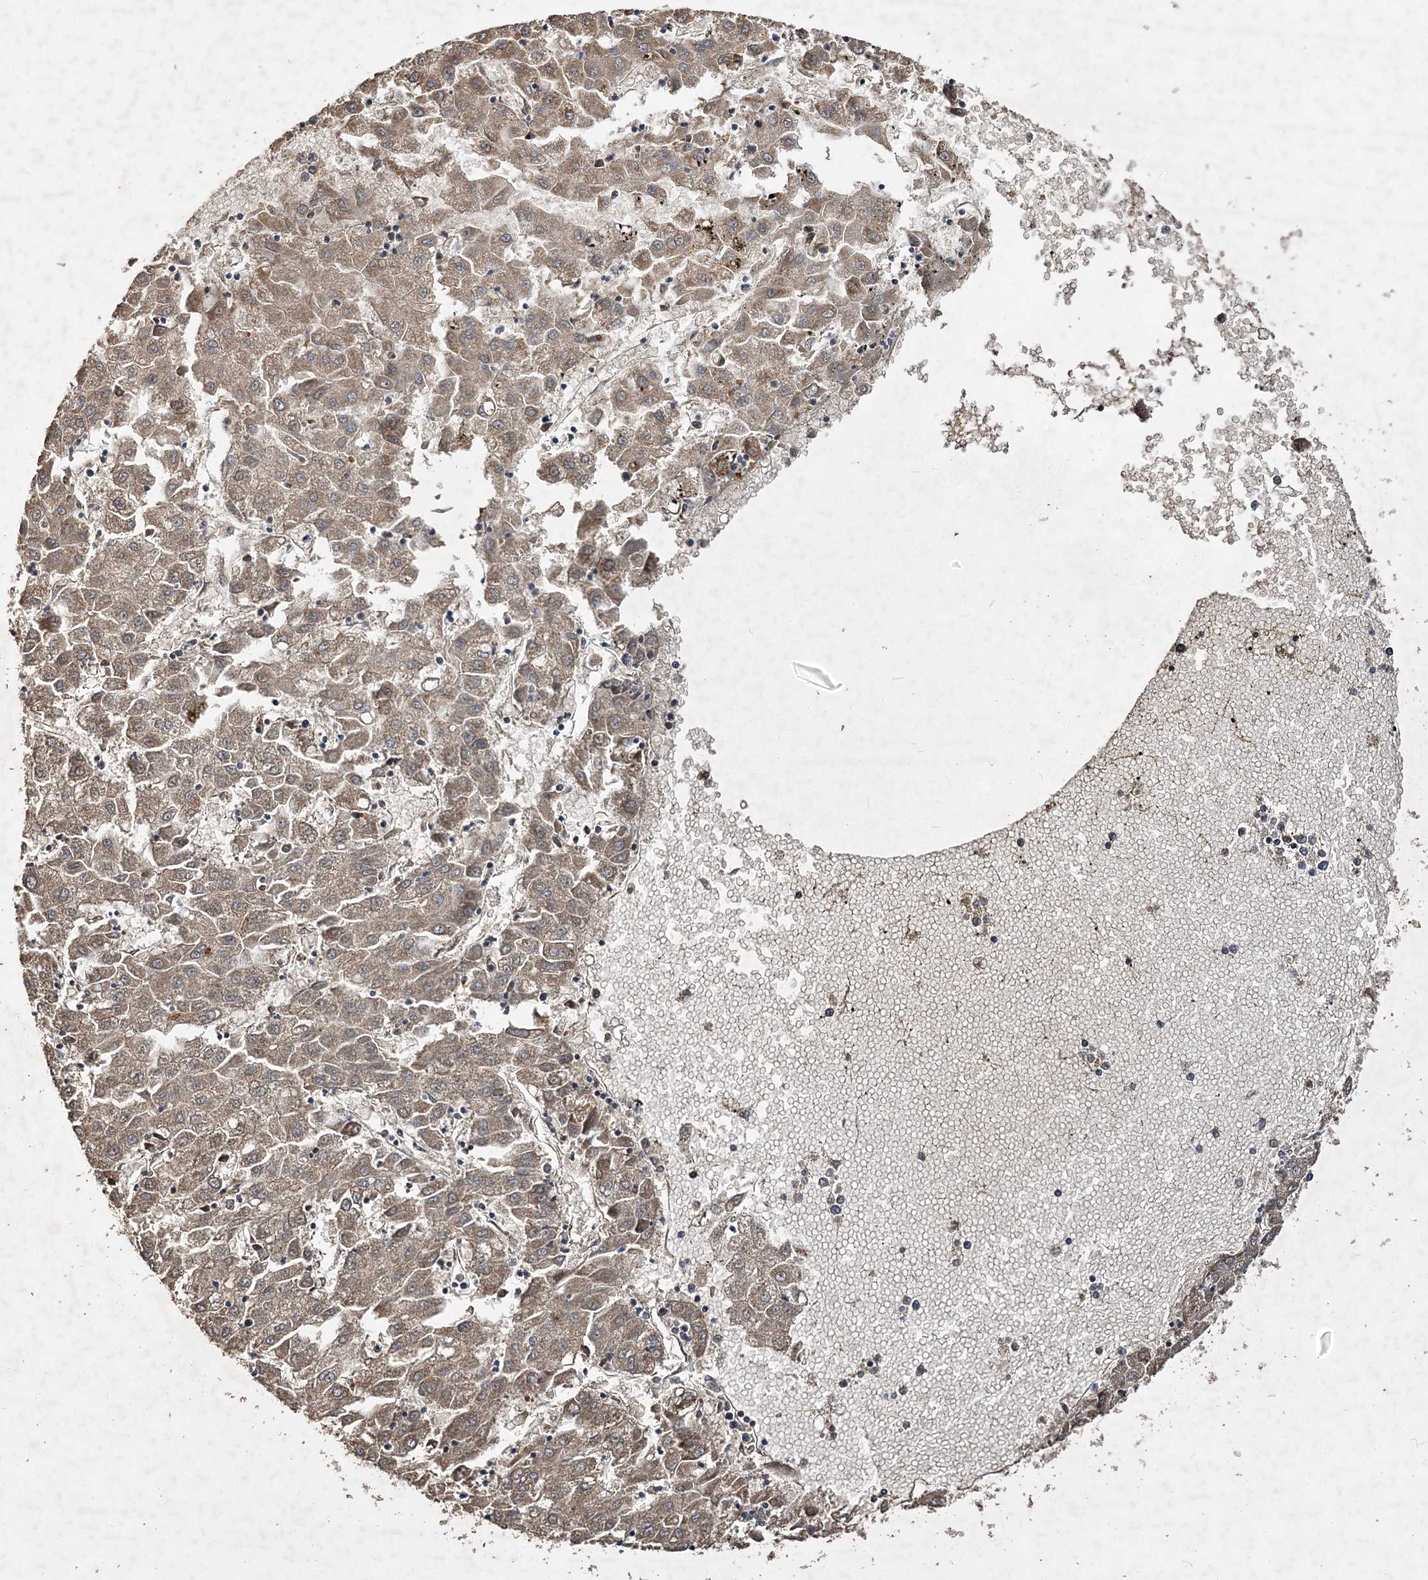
{"staining": {"intensity": "weak", "quantity": ">75%", "location": "cytoplasmic/membranous"}, "tissue": "liver cancer", "cell_type": "Tumor cells", "image_type": "cancer", "snomed": [{"axis": "morphology", "description": "Carcinoma, Hepatocellular, NOS"}, {"axis": "topography", "description": "Liver"}], "caption": "The immunohistochemical stain labels weak cytoplasmic/membranous positivity in tumor cells of liver cancer (hepatocellular carcinoma) tissue. Nuclei are stained in blue.", "gene": "POC5", "patient": {"sex": "male", "age": 72}}